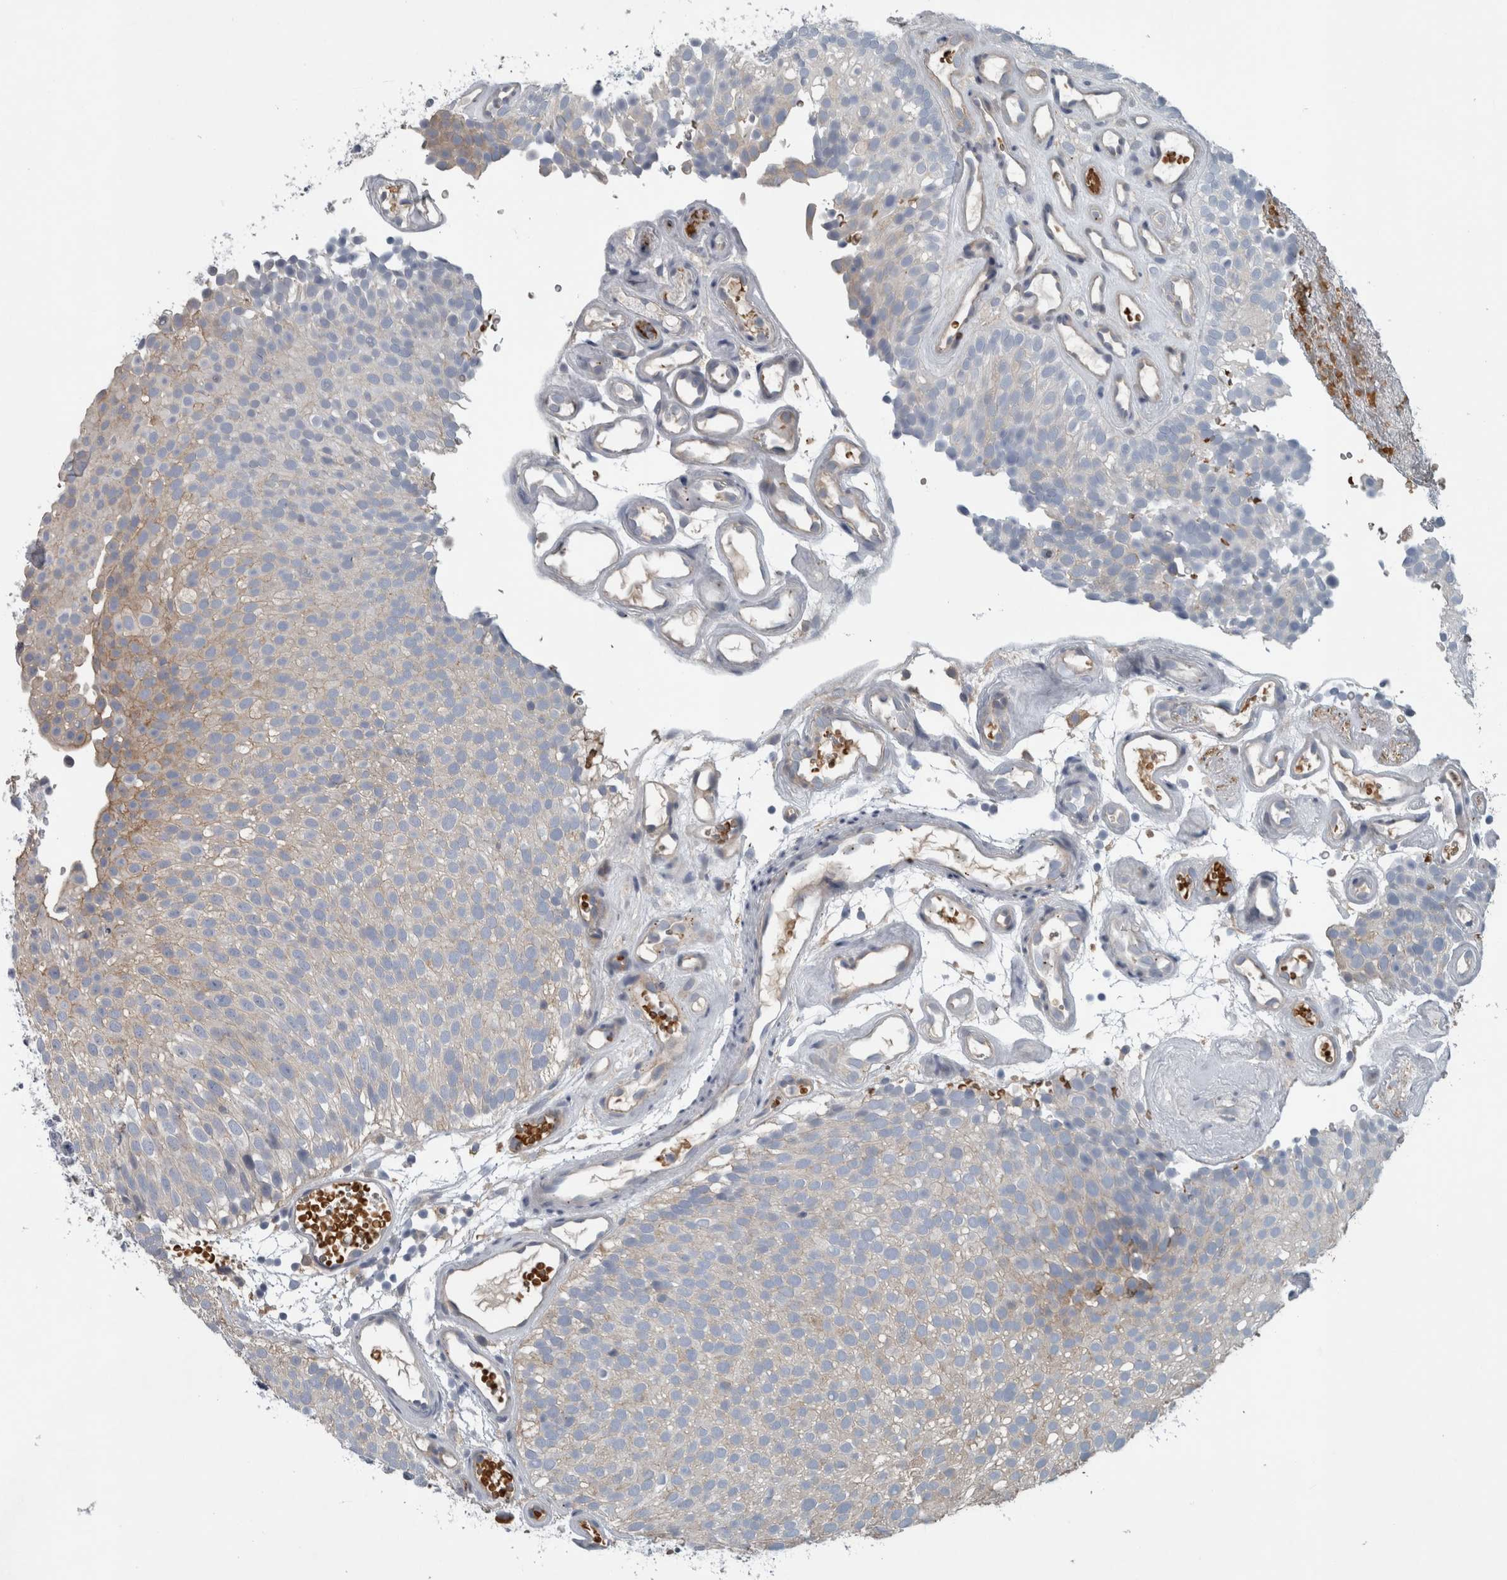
{"staining": {"intensity": "weak", "quantity": "25%-75%", "location": "cytoplasmic/membranous"}, "tissue": "urothelial cancer", "cell_type": "Tumor cells", "image_type": "cancer", "snomed": [{"axis": "morphology", "description": "Urothelial carcinoma, Low grade"}, {"axis": "topography", "description": "Urinary bladder"}], "caption": "Immunohistochemical staining of human low-grade urothelial carcinoma exhibits low levels of weak cytoplasmic/membranous protein positivity in approximately 25%-75% of tumor cells. The protein of interest is stained brown, and the nuclei are stained in blue (DAB IHC with brightfield microscopy, high magnification).", "gene": "SH3GL2", "patient": {"sex": "male", "age": 78}}